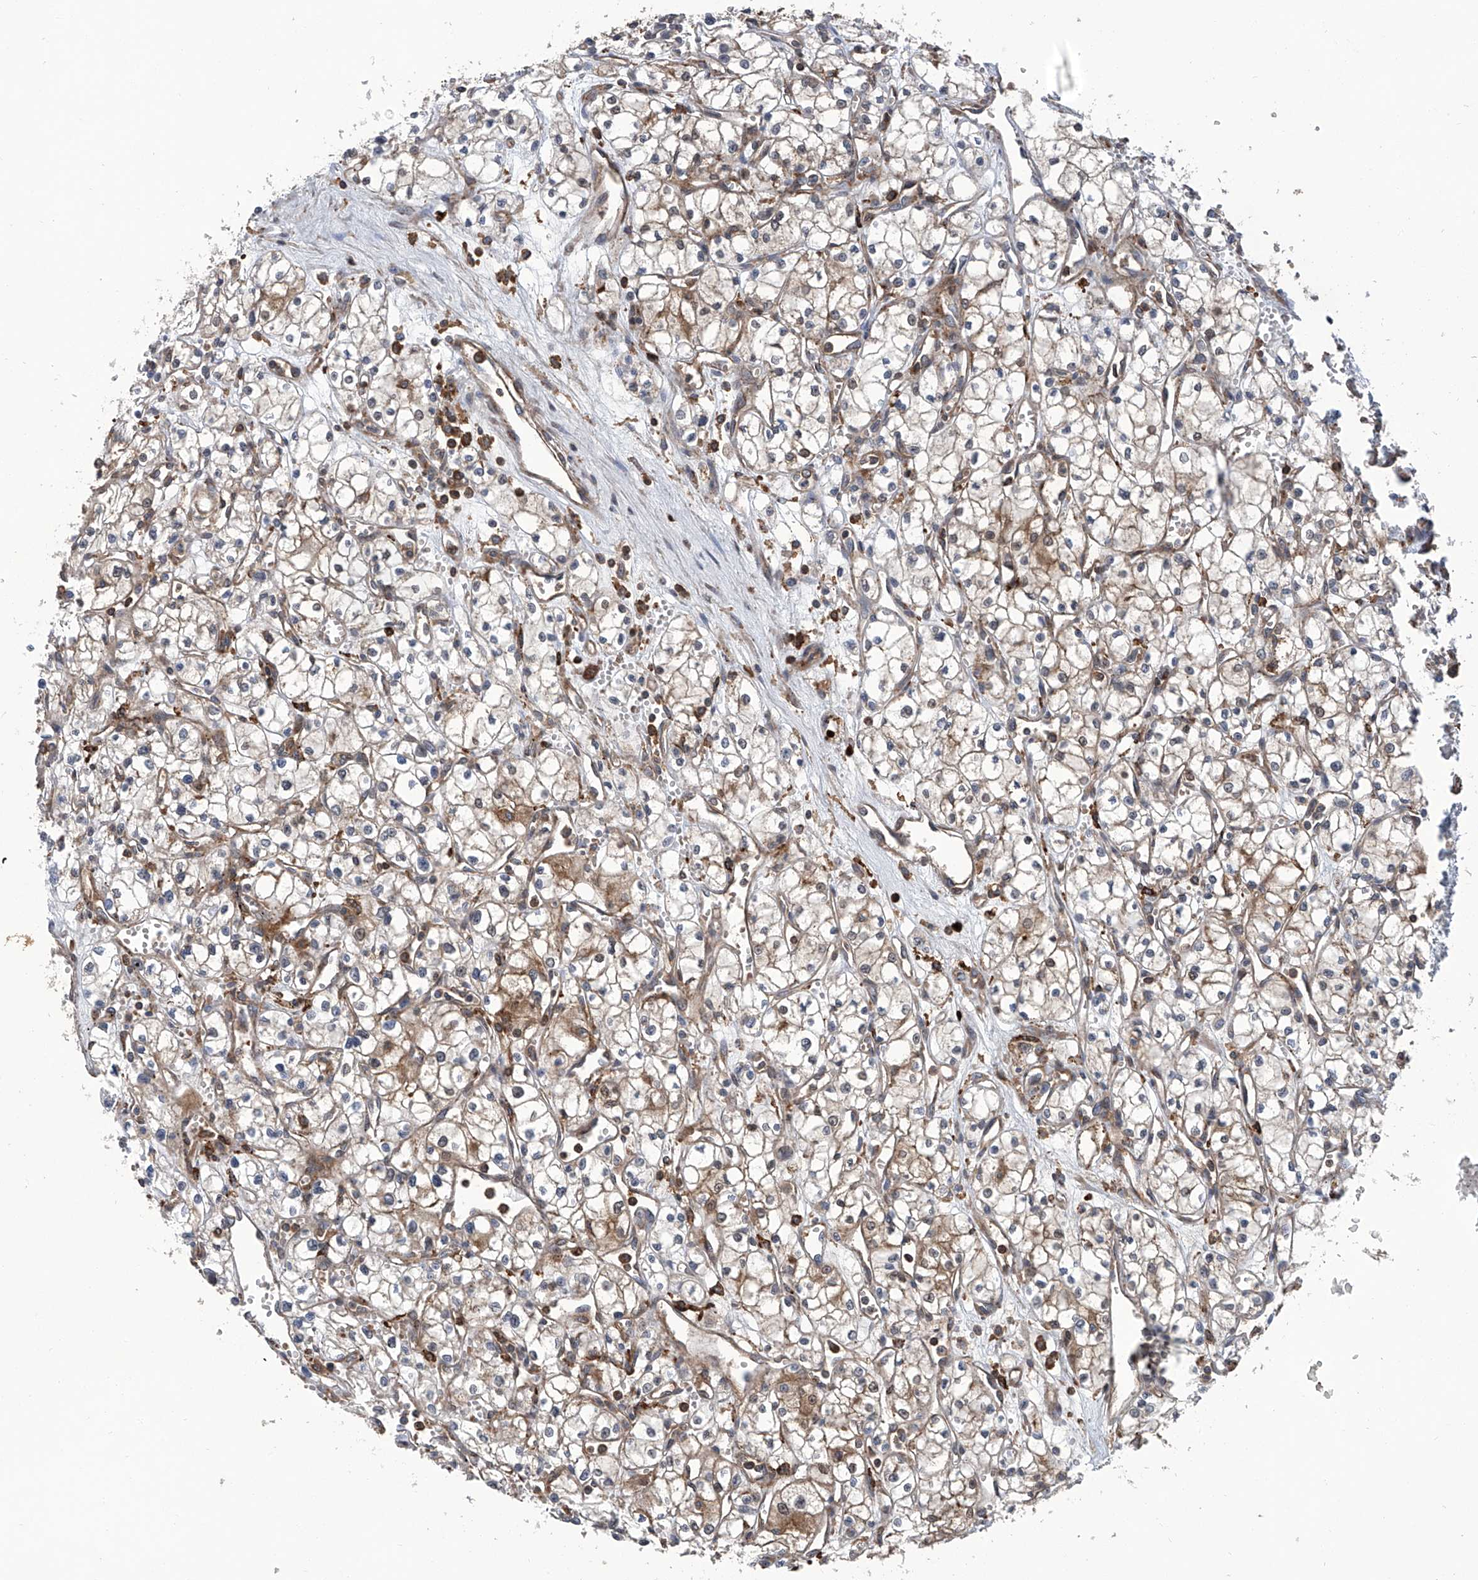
{"staining": {"intensity": "weak", "quantity": ">75%", "location": "cytoplasmic/membranous"}, "tissue": "renal cancer", "cell_type": "Tumor cells", "image_type": "cancer", "snomed": [{"axis": "morphology", "description": "Adenocarcinoma, NOS"}, {"axis": "topography", "description": "Kidney"}], "caption": "Weak cytoplasmic/membranous staining for a protein is identified in about >75% of tumor cells of renal cancer (adenocarcinoma) using immunohistochemistry (IHC).", "gene": "SMAP1", "patient": {"sex": "male", "age": 59}}